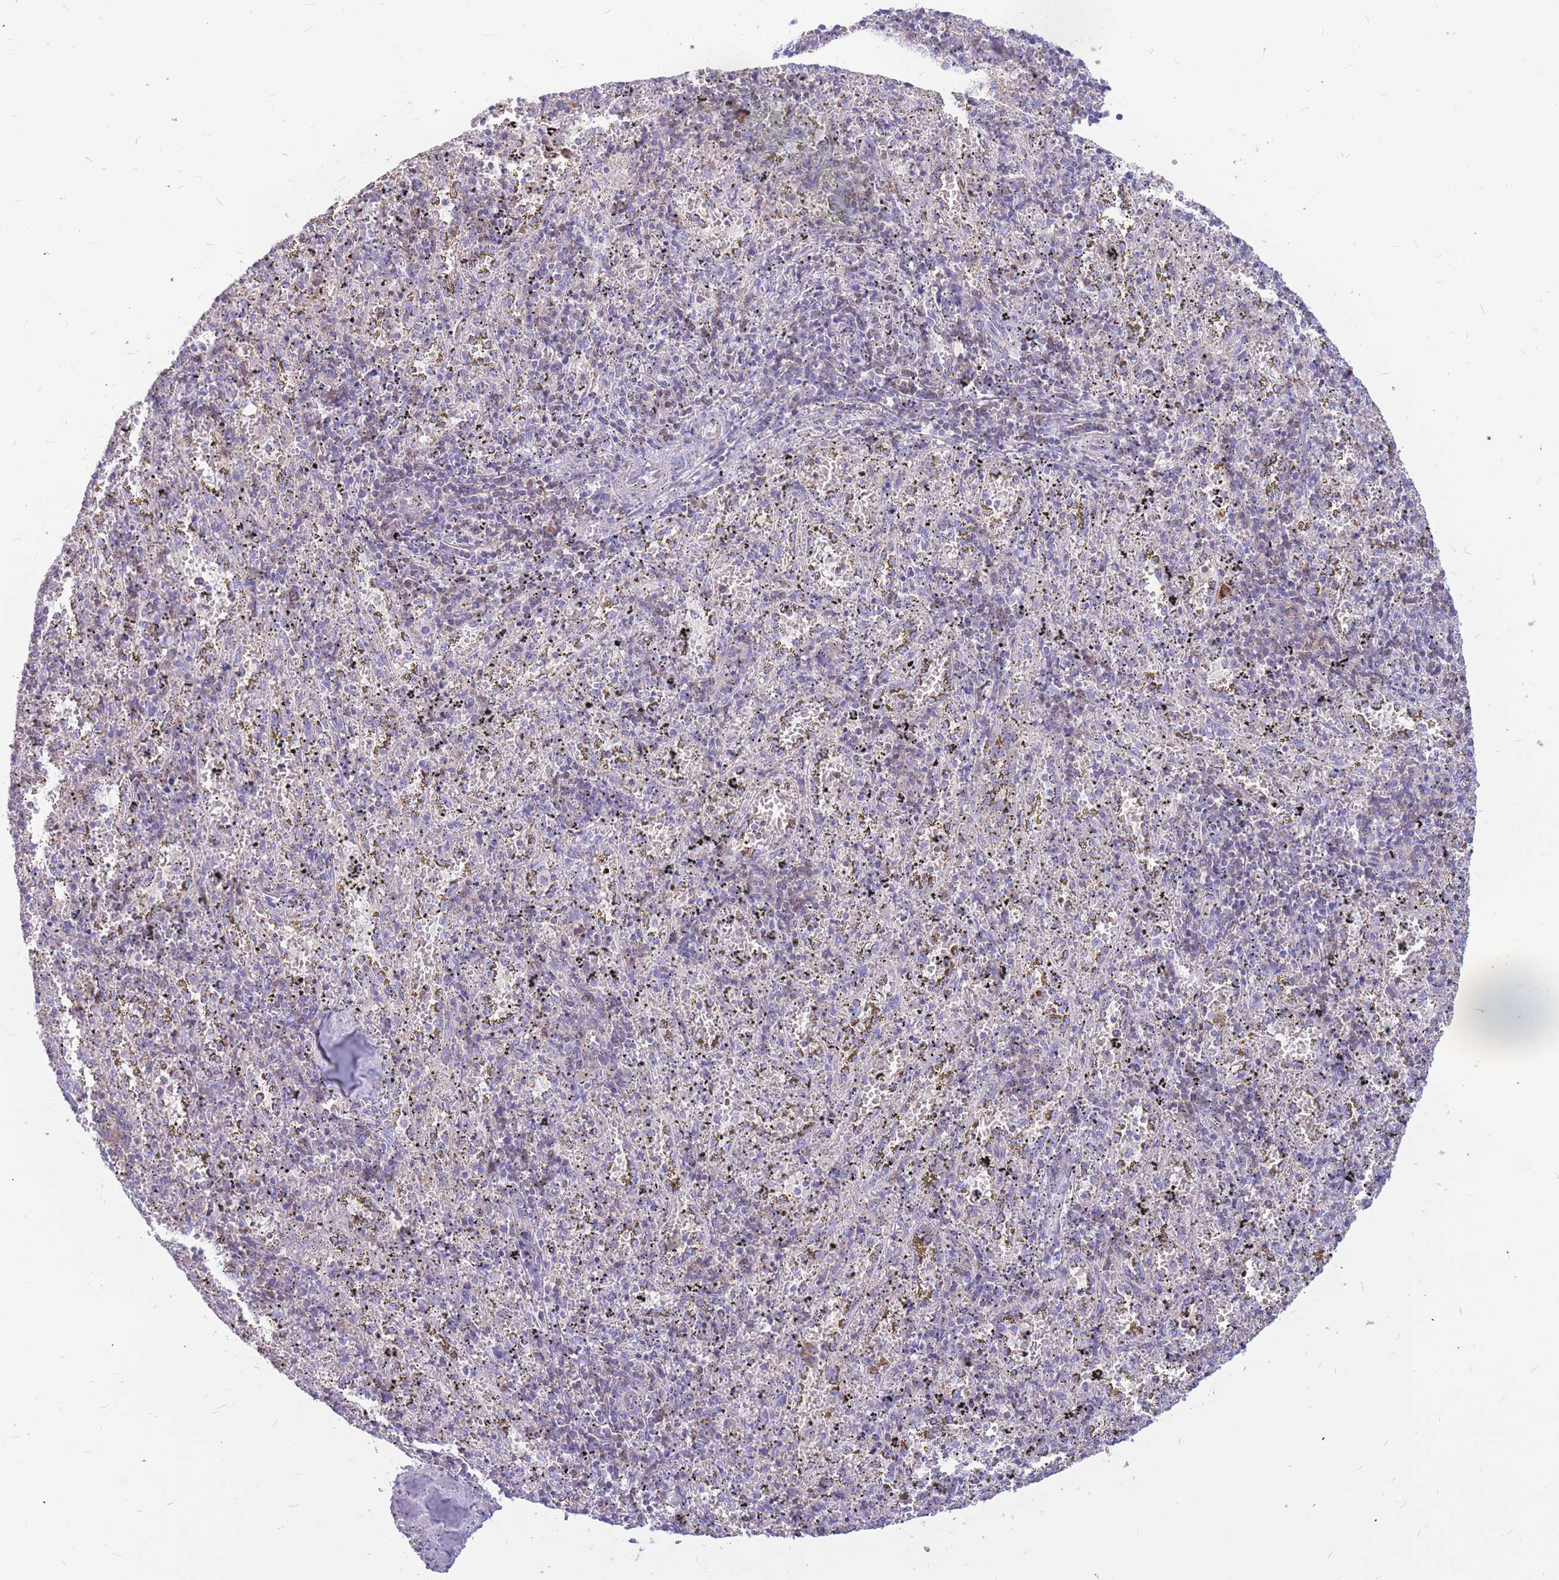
{"staining": {"intensity": "weak", "quantity": "<25%", "location": "cytoplasmic/membranous"}, "tissue": "spleen", "cell_type": "Cells in red pulp", "image_type": "normal", "snomed": [{"axis": "morphology", "description": "Normal tissue, NOS"}, {"axis": "topography", "description": "Spleen"}], "caption": "An immunohistochemistry histopathology image of benign spleen is shown. There is no staining in cells in red pulp of spleen.", "gene": "ADD2", "patient": {"sex": "male", "age": 11}}